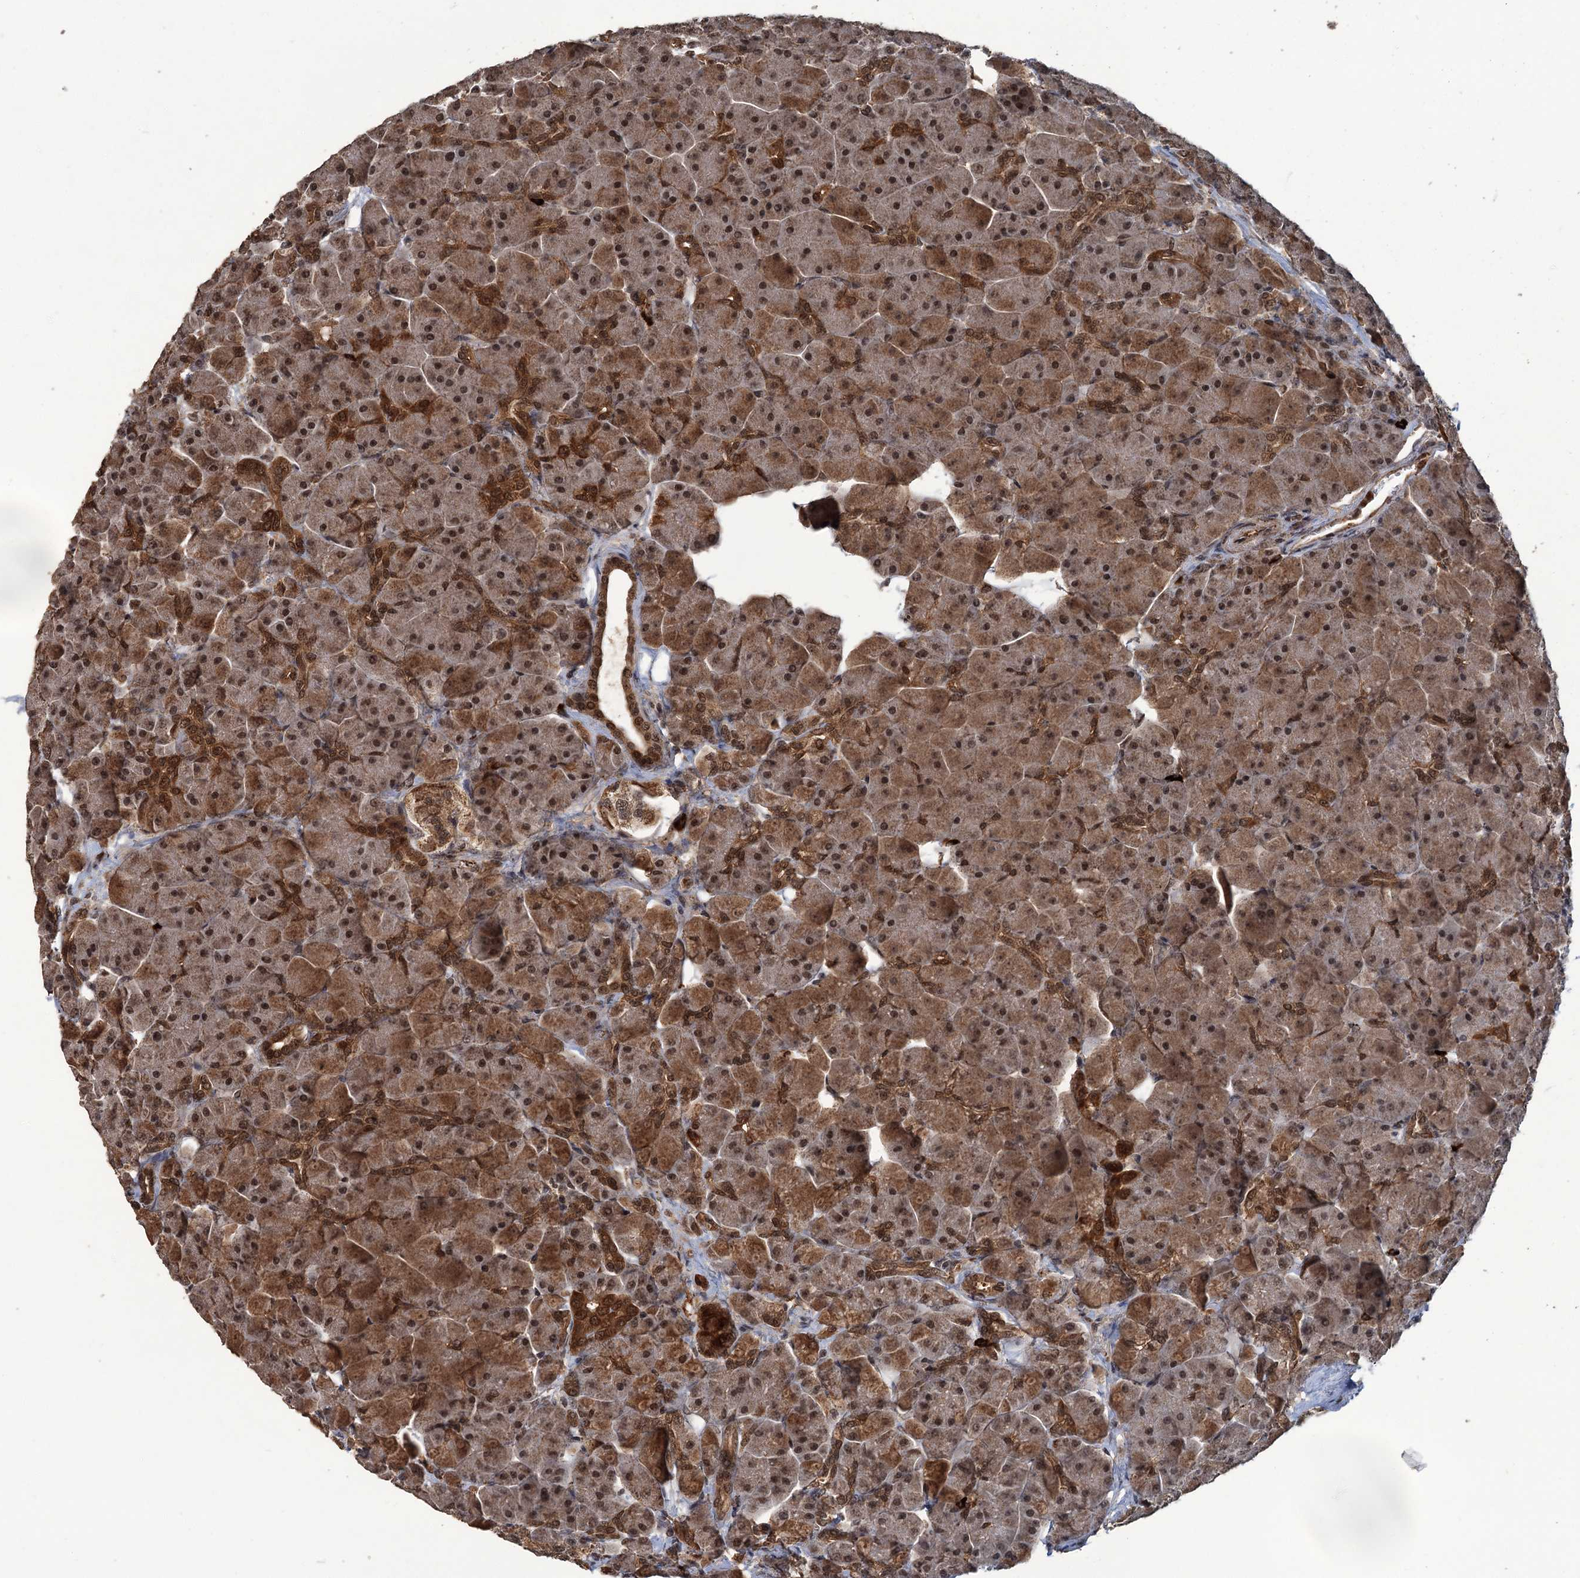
{"staining": {"intensity": "strong", "quantity": ">75%", "location": "cytoplasmic/membranous,nuclear"}, "tissue": "pancreas", "cell_type": "Exocrine glandular cells", "image_type": "normal", "snomed": [{"axis": "morphology", "description": "Normal tissue, NOS"}, {"axis": "topography", "description": "Pancreas"}], "caption": "Immunohistochemical staining of normal human pancreas displays >75% levels of strong cytoplasmic/membranous,nuclear protein staining in approximately >75% of exocrine glandular cells. The staining is performed using DAB (3,3'-diaminobenzidine) brown chromogen to label protein expression. The nuclei are counter-stained blue using hematoxylin.", "gene": "KANSL2", "patient": {"sex": "male", "age": 66}}